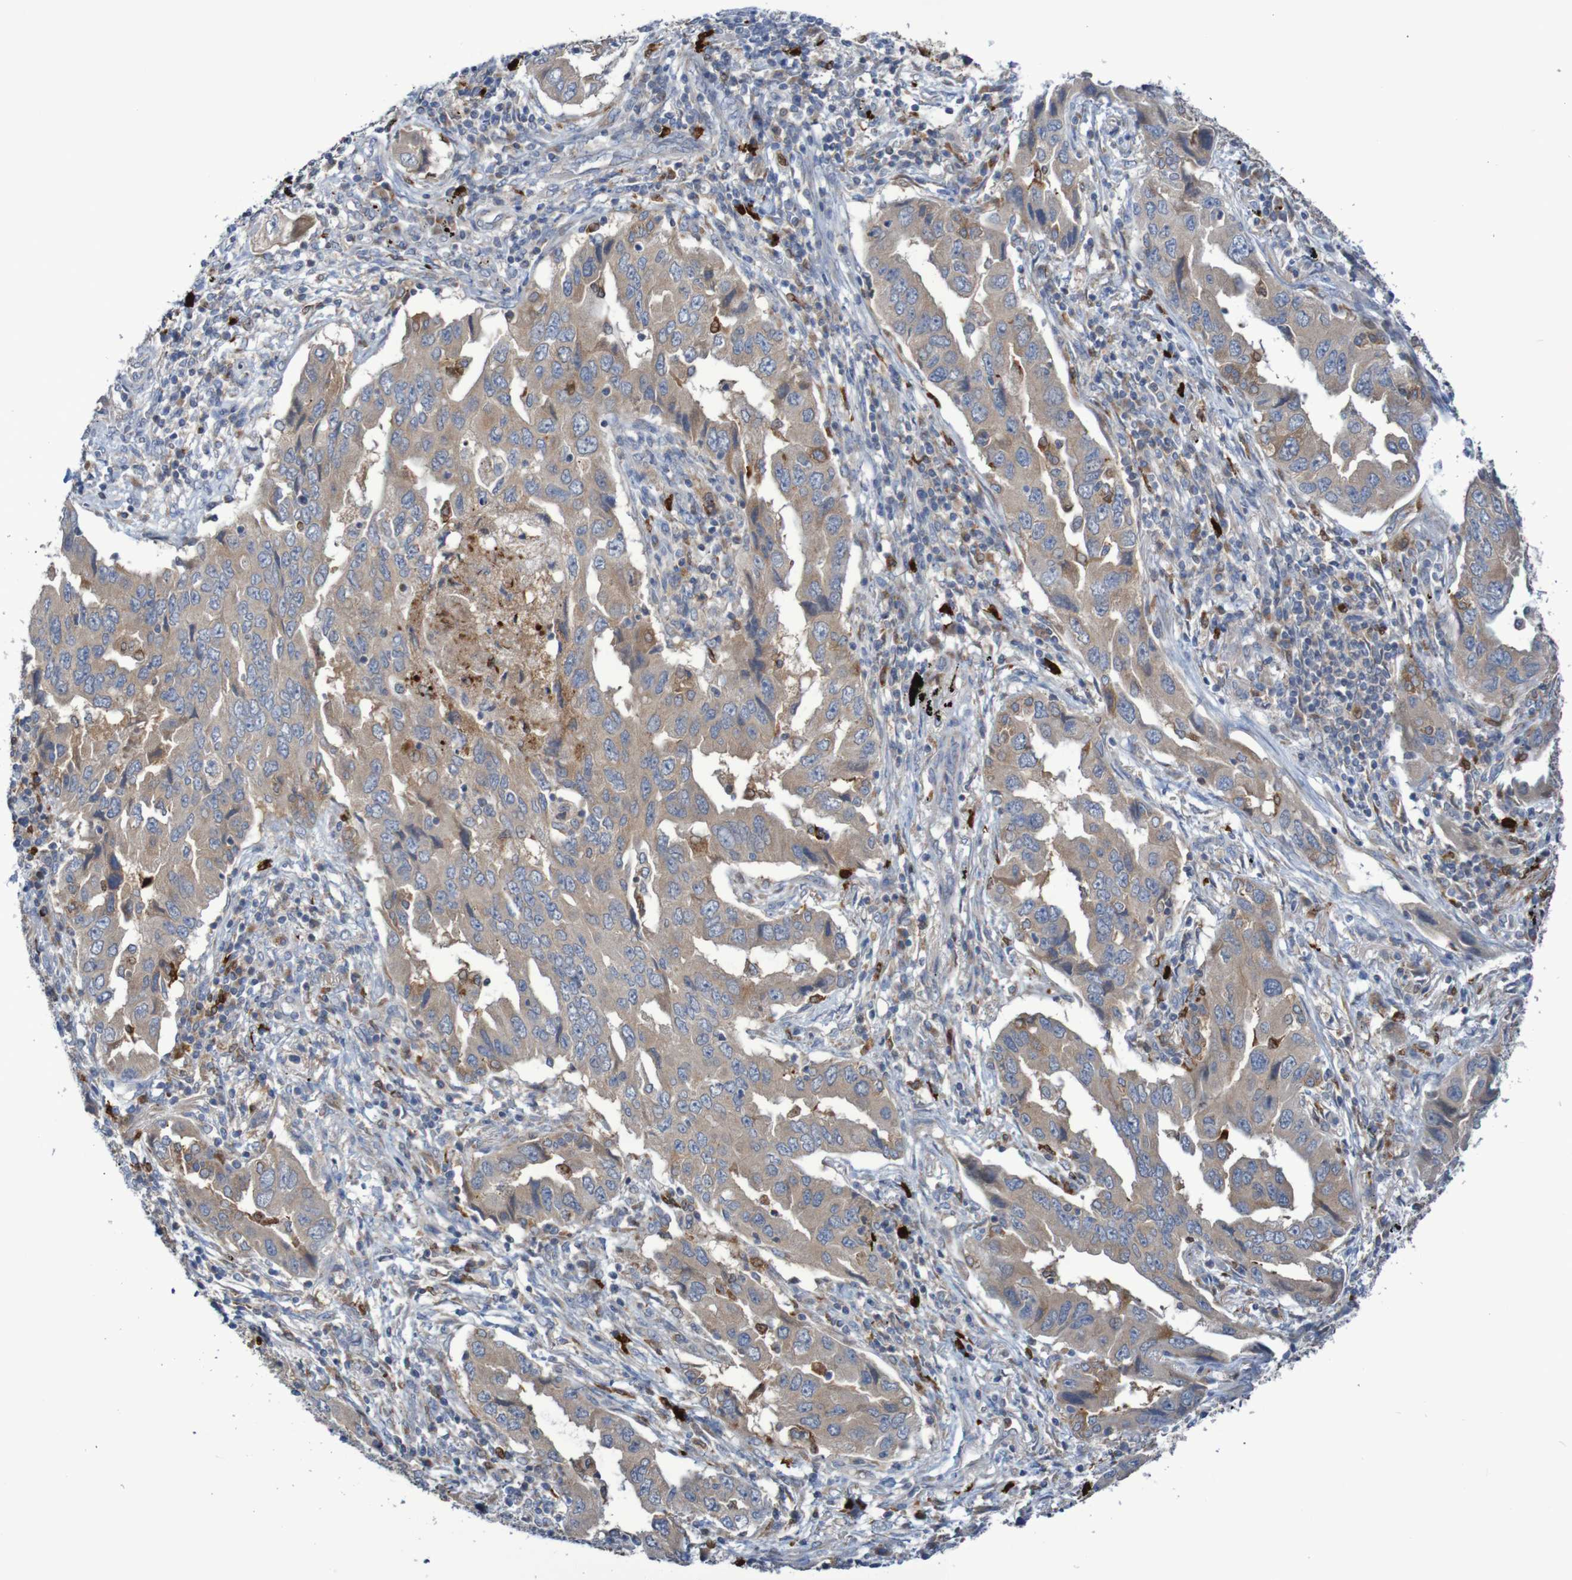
{"staining": {"intensity": "weak", "quantity": ">75%", "location": "cytoplasmic/membranous"}, "tissue": "lung cancer", "cell_type": "Tumor cells", "image_type": "cancer", "snomed": [{"axis": "morphology", "description": "Adenocarcinoma, NOS"}, {"axis": "topography", "description": "Lung"}], "caption": "This is an image of IHC staining of lung cancer, which shows weak positivity in the cytoplasmic/membranous of tumor cells.", "gene": "PARP4", "patient": {"sex": "female", "age": 65}}